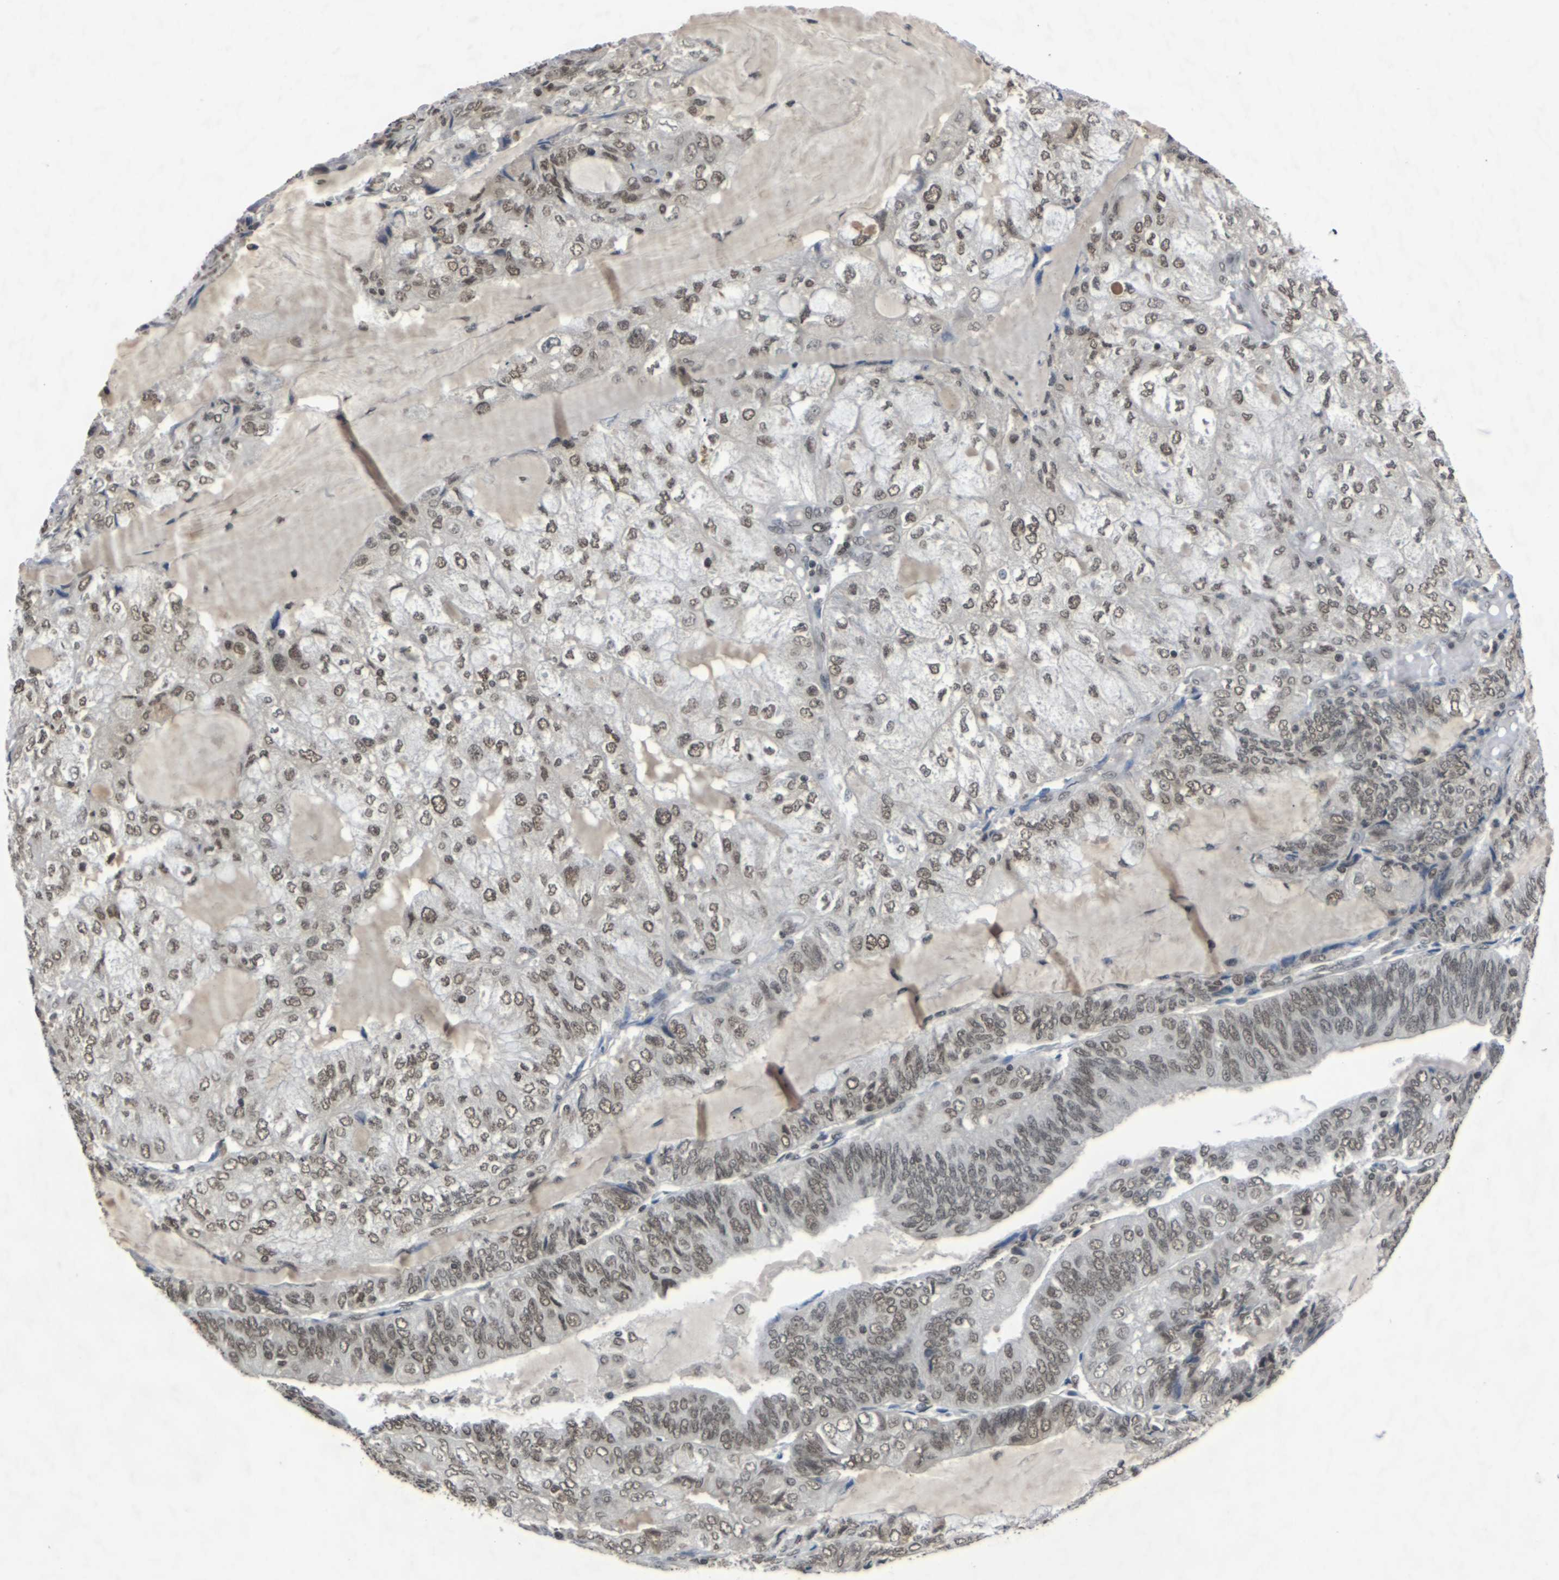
{"staining": {"intensity": "moderate", "quantity": ">75%", "location": "nuclear"}, "tissue": "endometrial cancer", "cell_type": "Tumor cells", "image_type": "cancer", "snomed": [{"axis": "morphology", "description": "Adenocarcinoma, NOS"}, {"axis": "topography", "description": "Endometrium"}], "caption": "Approximately >75% of tumor cells in human endometrial adenocarcinoma demonstrate moderate nuclear protein positivity as visualized by brown immunohistochemical staining.", "gene": "NELFA", "patient": {"sex": "female", "age": 81}}